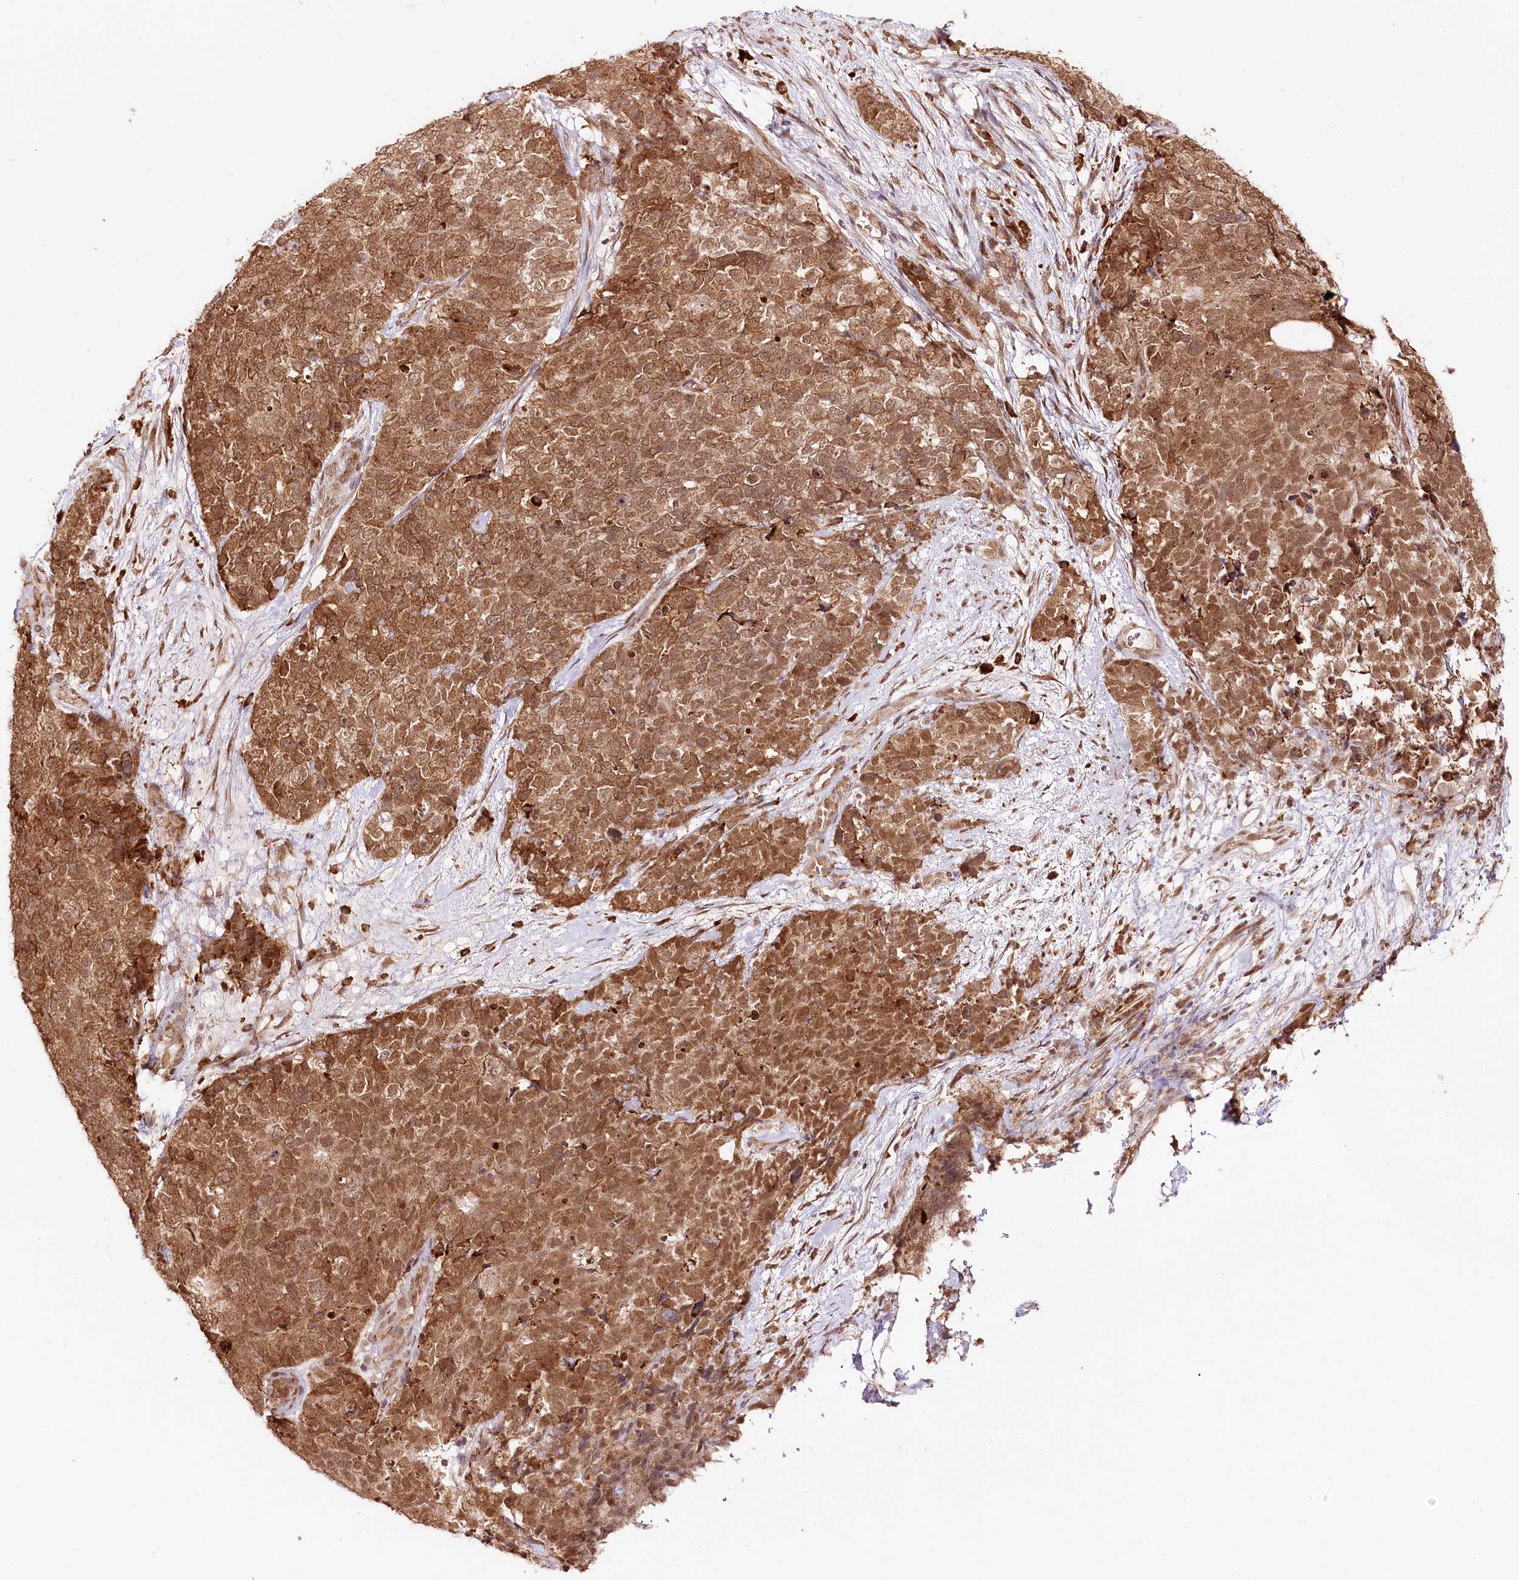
{"staining": {"intensity": "moderate", "quantity": ">75%", "location": "cytoplasmic/membranous,nuclear"}, "tissue": "cervical cancer", "cell_type": "Tumor cells", "image_type": "cancer", "snomed": [{"axis": "morphology", "description": "Squamous cell carcinoma, NOS"}, {"axis": "topography", "description": "Cervix"}], "caption": "Cervical cancer (squamous cell carcinoma) was stained to show a protein in brown. There is medium levels of moderate cytoplasmic/membranous and nuclear staining in approximately >75% of tumor cells.", "gene": "ENSG00000144785", "patient": {"sex": "female", "age": 63}}